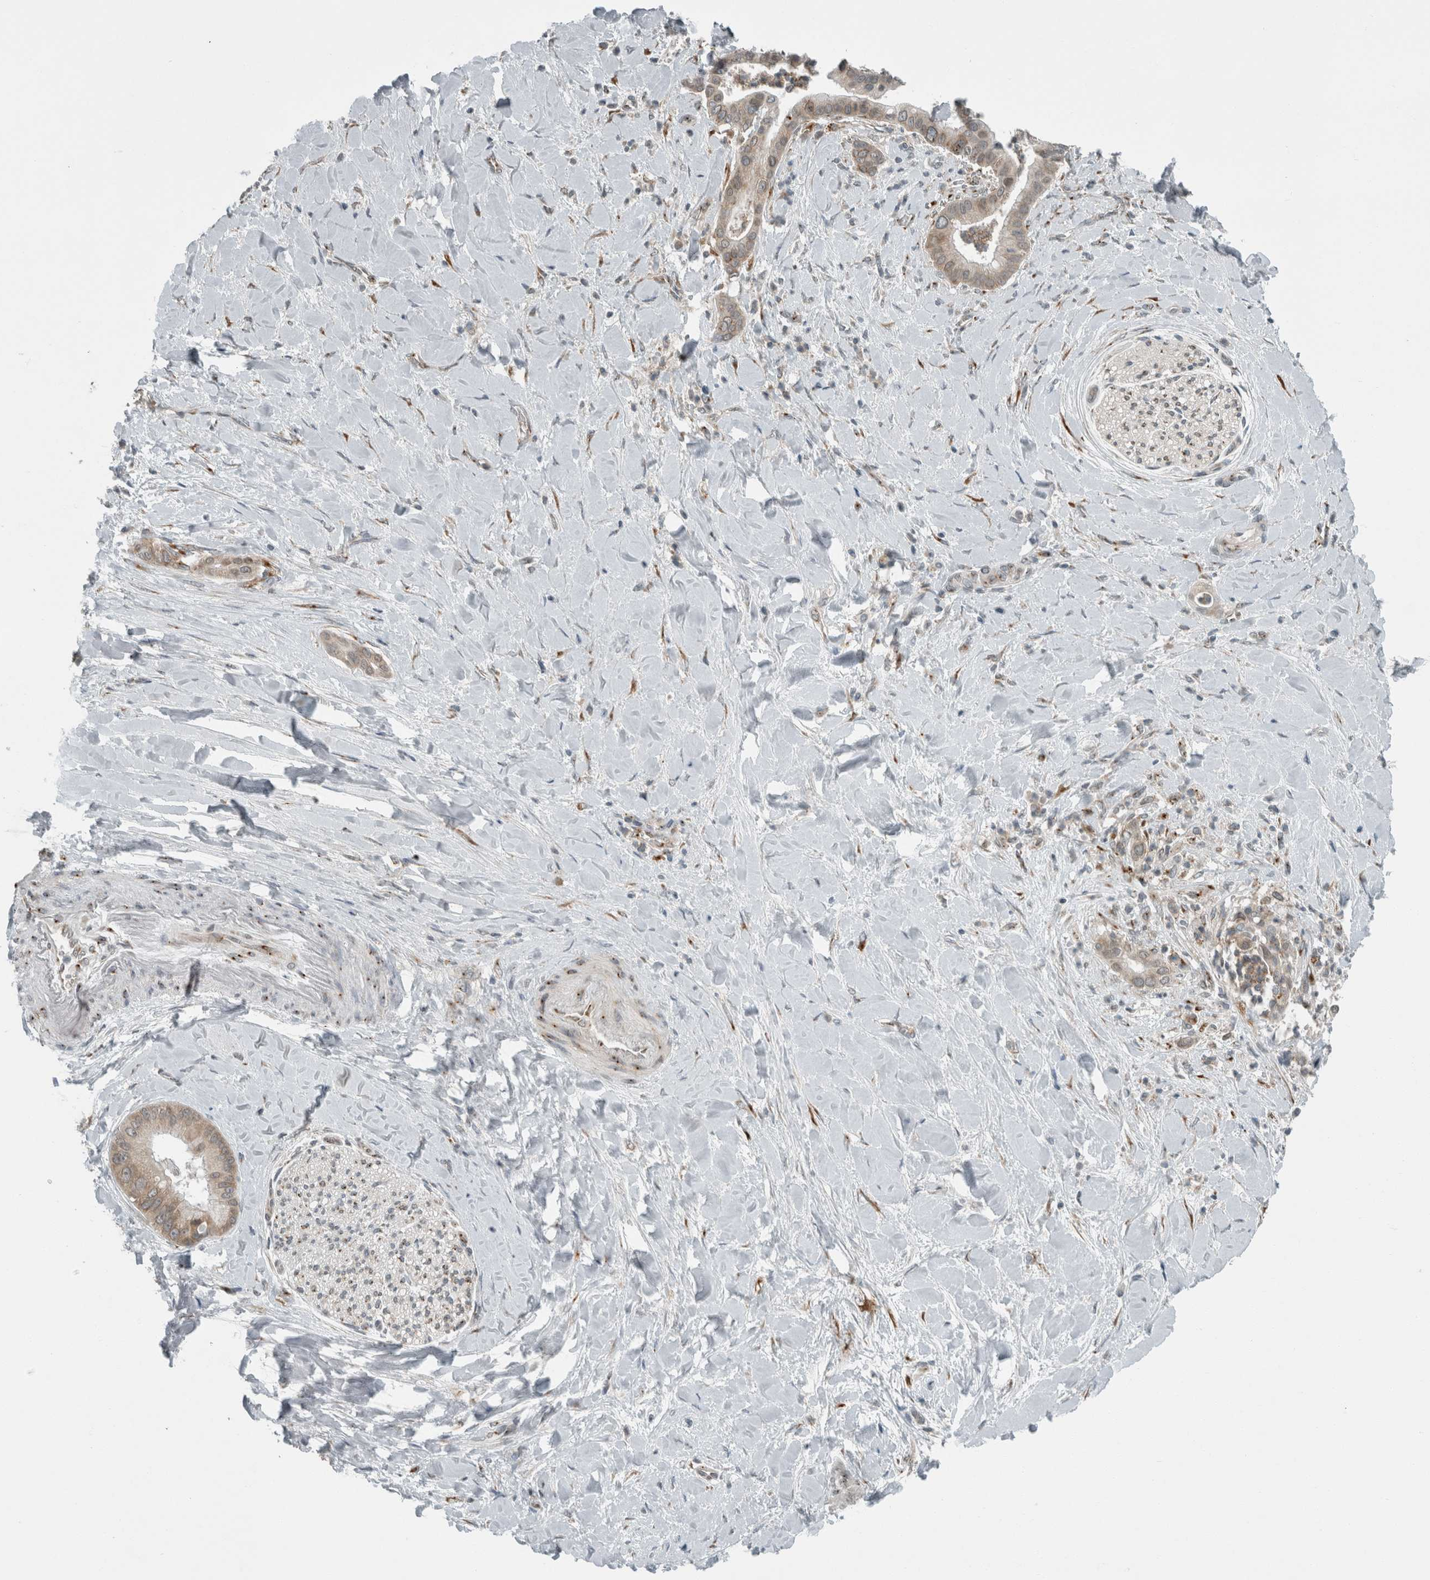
{"staining": {"intensity": "weak", "quantity": "25%-75%", "location": "cytoplasmic/membranous"}, "tissue": "liver cancer", "cell_type": "Tumor cells", "image_type": "cancer", "snomed": [{"axis": "morphology", "description": "Cholangiocarcinoma"}, {"axis": "topography", "description": "Liver"}], "caption": "Immunohistochemistry photomicrograph of neoplastic tissue: liver cancer (cholangiocarcinoma) stained using immunohistochemistry shows low levels of weak protein expression localized specifically in the cytoplasmic/membranous of tumor cells, appearing as a cytoplasmic/membranous brown color.", "gene": "KIF1C", "patient": {"sex": "female", "age": 54}}